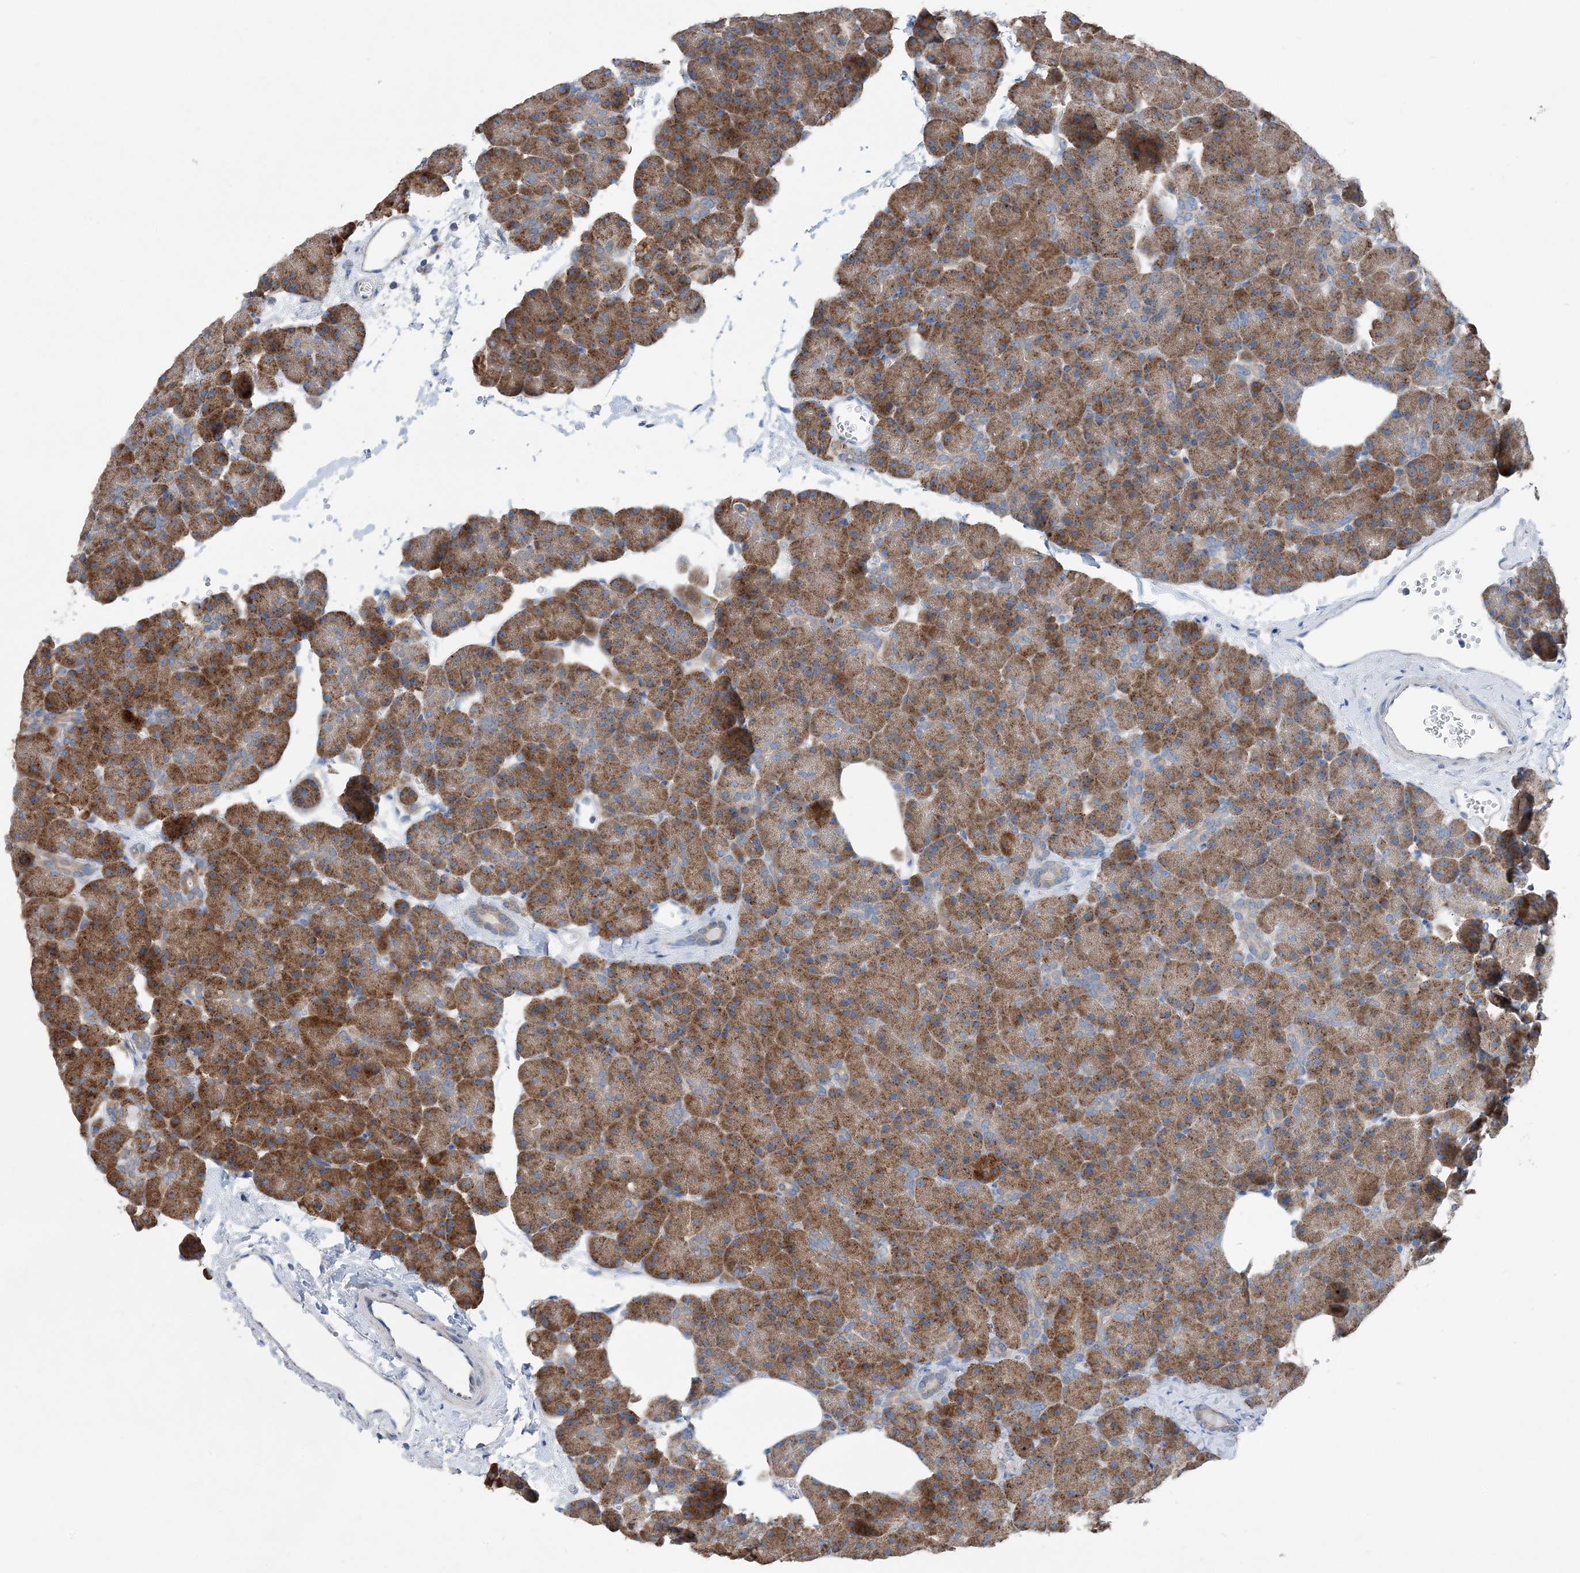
{"staining": {"intensity": "moderate", "quantity": ">75%", "location": "cytoplasmic/membranous"}, "tissue": "pancreas", "cell_type": "Exocrine glandular cells", "image_type": "normal", "snomed": [{"axis": "morphology", "description": "Normal tissue, NOS"}, {"axis": "morphology", "description": "Carcinoid, malignant, NOS"}, {"axis": "topography", "description": "Pancreas"}], "caption": "This image reveals IHC staining of unremarkable human pancreas, with medium moderate cytoplasmic/membranous positivity in approximately >75% of exocrine glandular cells.", "gene": "DHX30", "patient": {"sex": "female", "age": 35}}